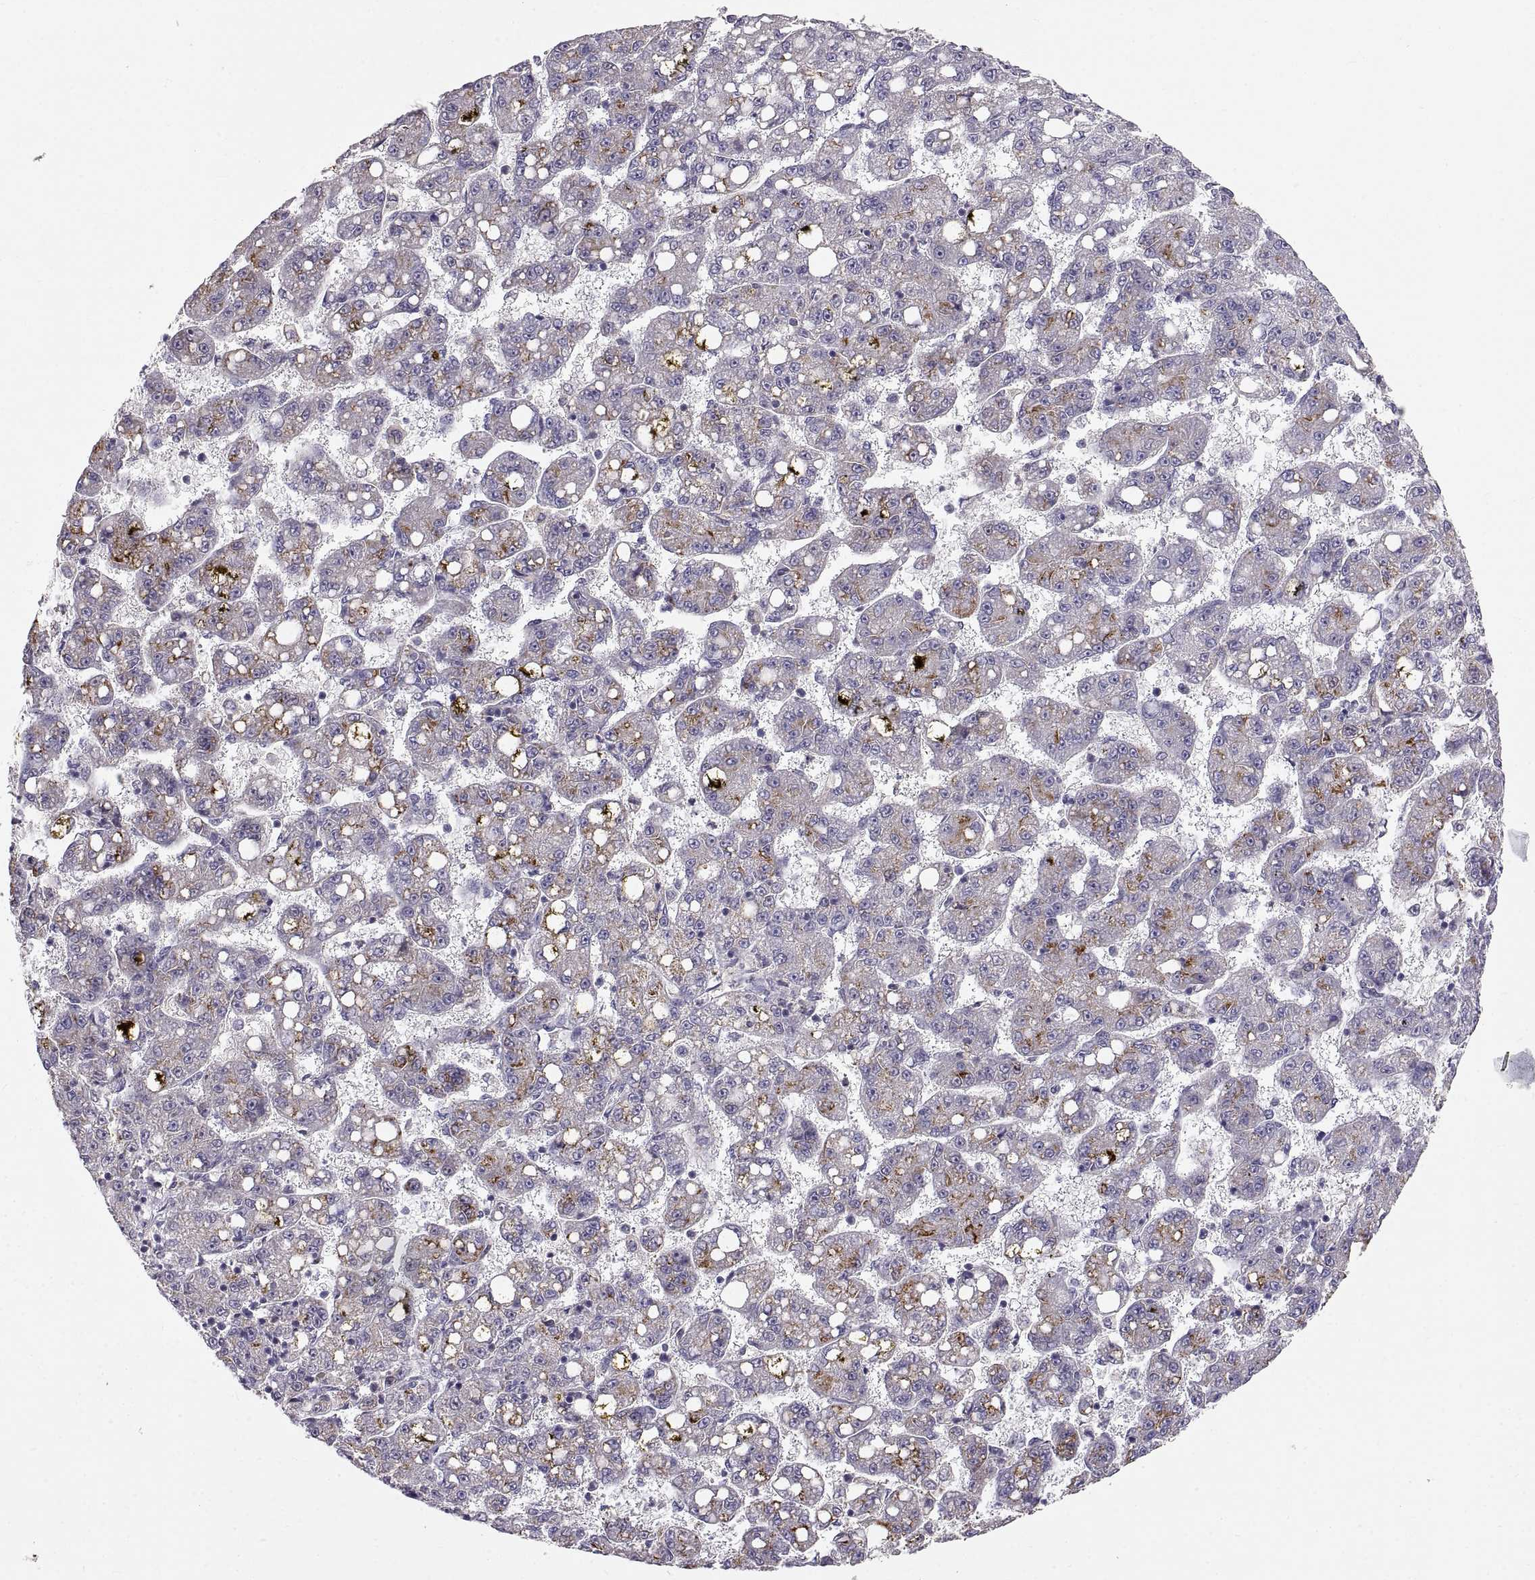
{"staining": {"intensity": "negative", "quantity": "none", "location": "none"}, "tissue": "liver cancer", "cell_type": "Tumor cells", "image_type": "cancer", "snomed": [{"axis": "morphology", "description": "Carcinoma, Hepatocellular, NOS"}, {"axis": "topography", "description": "Liver"}], "caption": "Immunohistochemistry (IHC) image of human liver hepatocellular carcinoma stained for a protein (brown), which displays no expression in tumor cells.", "gene": "ADAM32", "patient": {"sex": "female", "age": 65}}